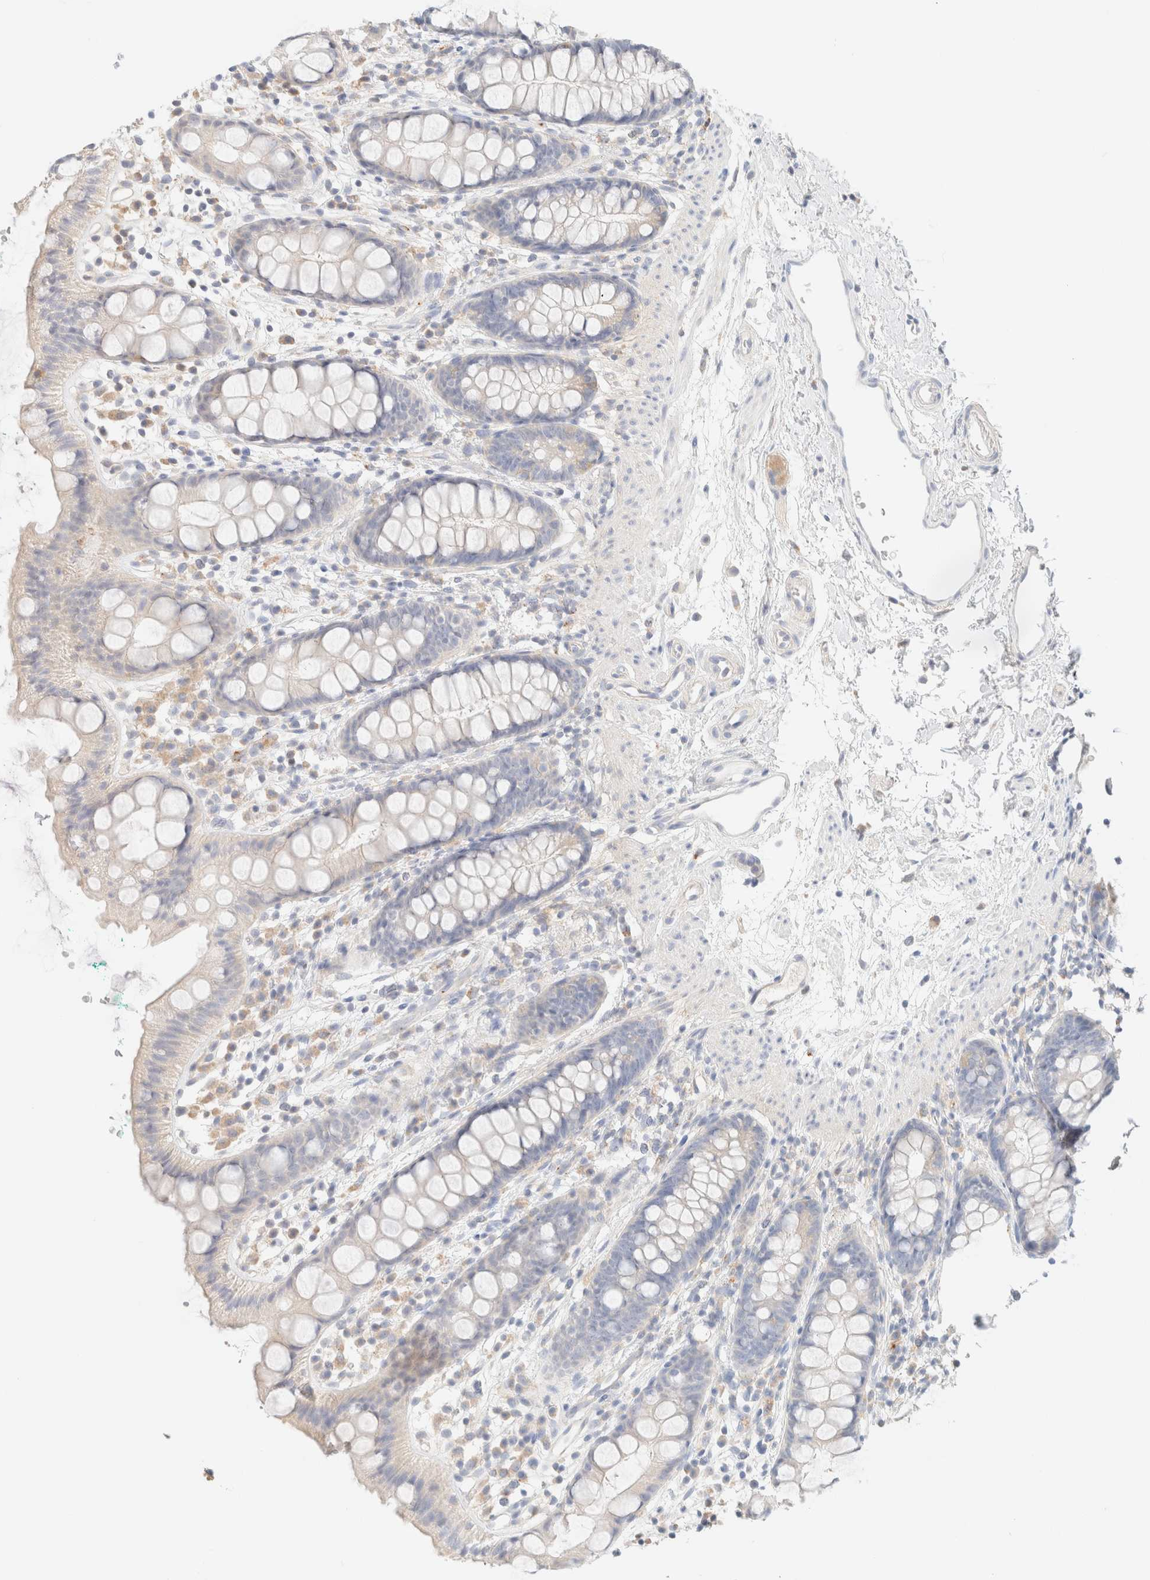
{"staining": {"intensity": "negative", "quantity": "none", "location": "none"}, "tissue": "rectum", "cell_type": "Glandular cells", "image_type": "normal", "snomed": [{"axis": "morphology", "description": "Normal tissue, NOS"}, {"axis": "topography", "description": "Rectum"}], "caption": "A micrograph of rectum stained for a protein shows no brown staining in glandular cells. (DAB immunohistochemistry, high magnification).", "gene": "SARM1", "patient": {"sex": "female", "age": 65}}